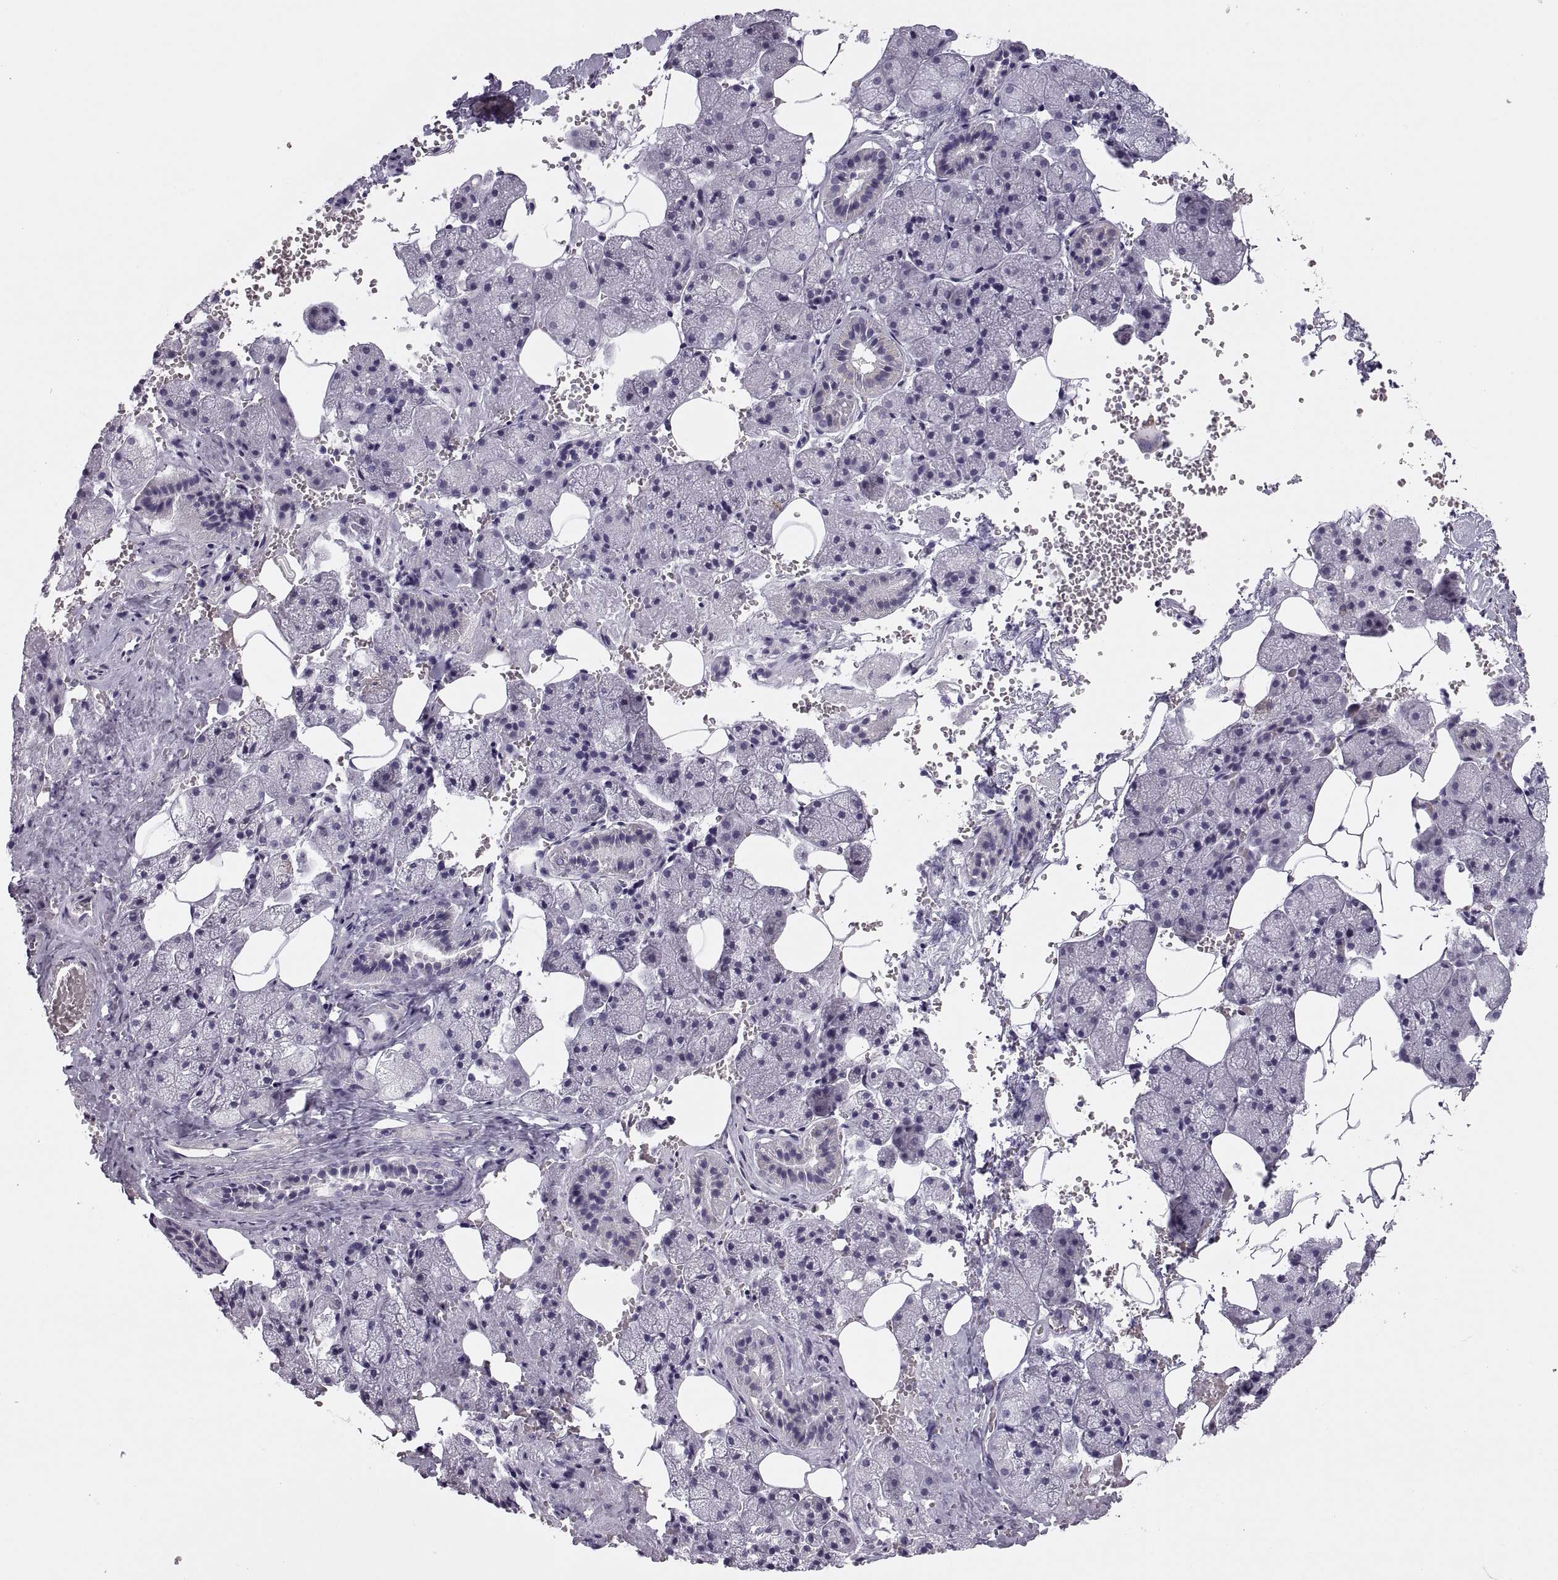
{"staining": {"intensity": "negative", "quantity": "none", "location": "none"}, "tissue": "salivary gland", "cell_type": "Glandular cells", "image_type": "normal", "snomed": [{"axis": "morphology", "description": "Normal tissue, NOS"}, {"axis": "topography", "description": "Salivary gland"}], "caption": "Immunohistochemistry (IHC) histopathology image of benign salivary gland: salivary gland stained with DAB (3,3'-diaminobenzidine) displays no significant protein staining in glandular cells. The staining was performed using DAB (3,3'-diaminobenzidine) to visualize the protein expression in brown, while the nuclei were stained in blue with hematoxylin (Magnification: 20x).", "gene": "COL9A3", "patient": {"sex": "male", "age": 38}}